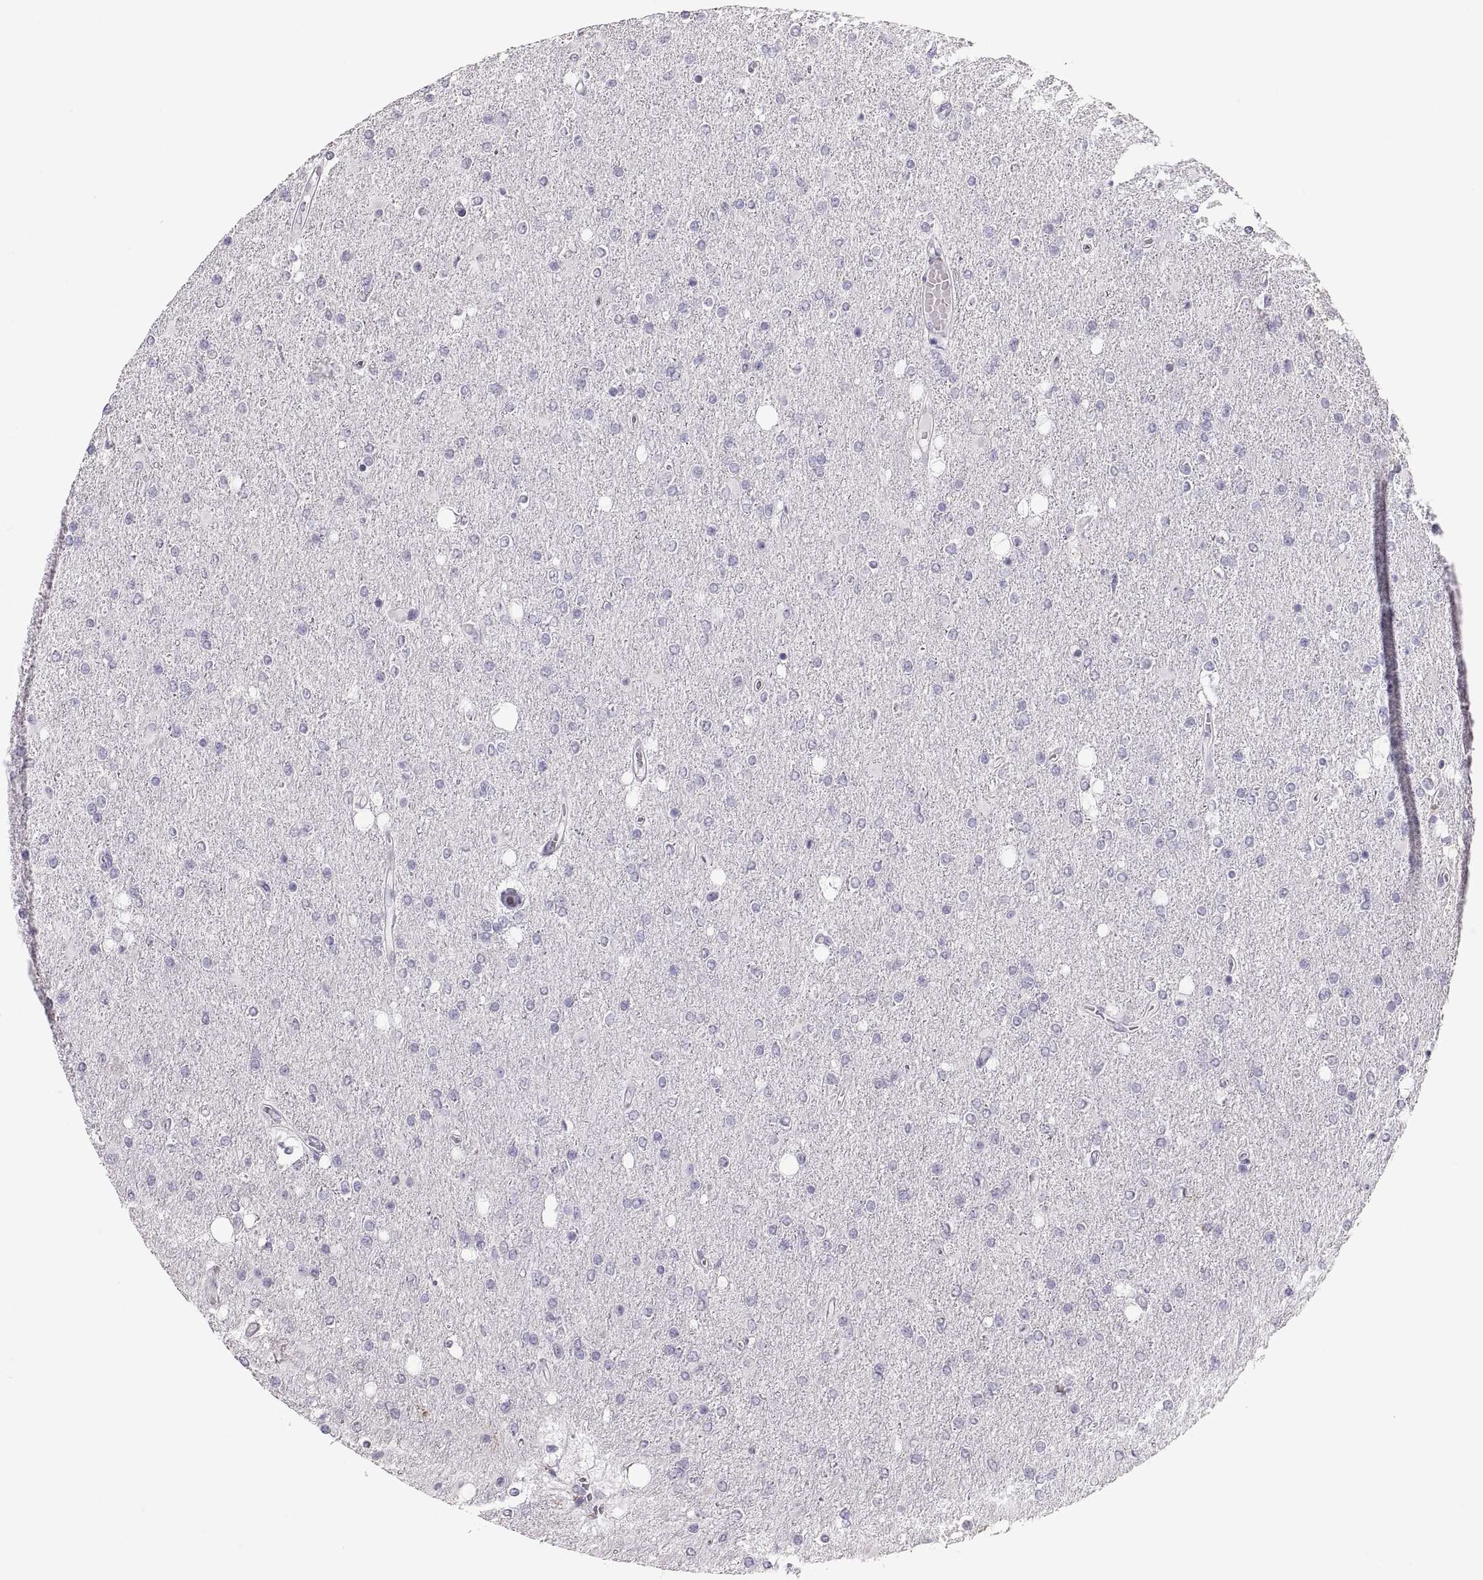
{"staining": {"intensity": "negative", "quantity": "none", "location": "none"}, "tissue": "glioma", "cell_type": "Tumor cells", "image_type": "cancer", "snomed": [{"axis": "morphology", "description": "Glioma, malignant, High grade"}, {"axis": "topography", "description": "Cerebral cortex"}], "caption": "Histopathology image shows no significant protein expression in tumor cells of glioma. (Stains: DAB IHC with hematoxylin counter stain, Microscopy: brightfield microscopy at high magnification).", "gene": "MILR1", "patient": {"sex": "male", "age": 70}}